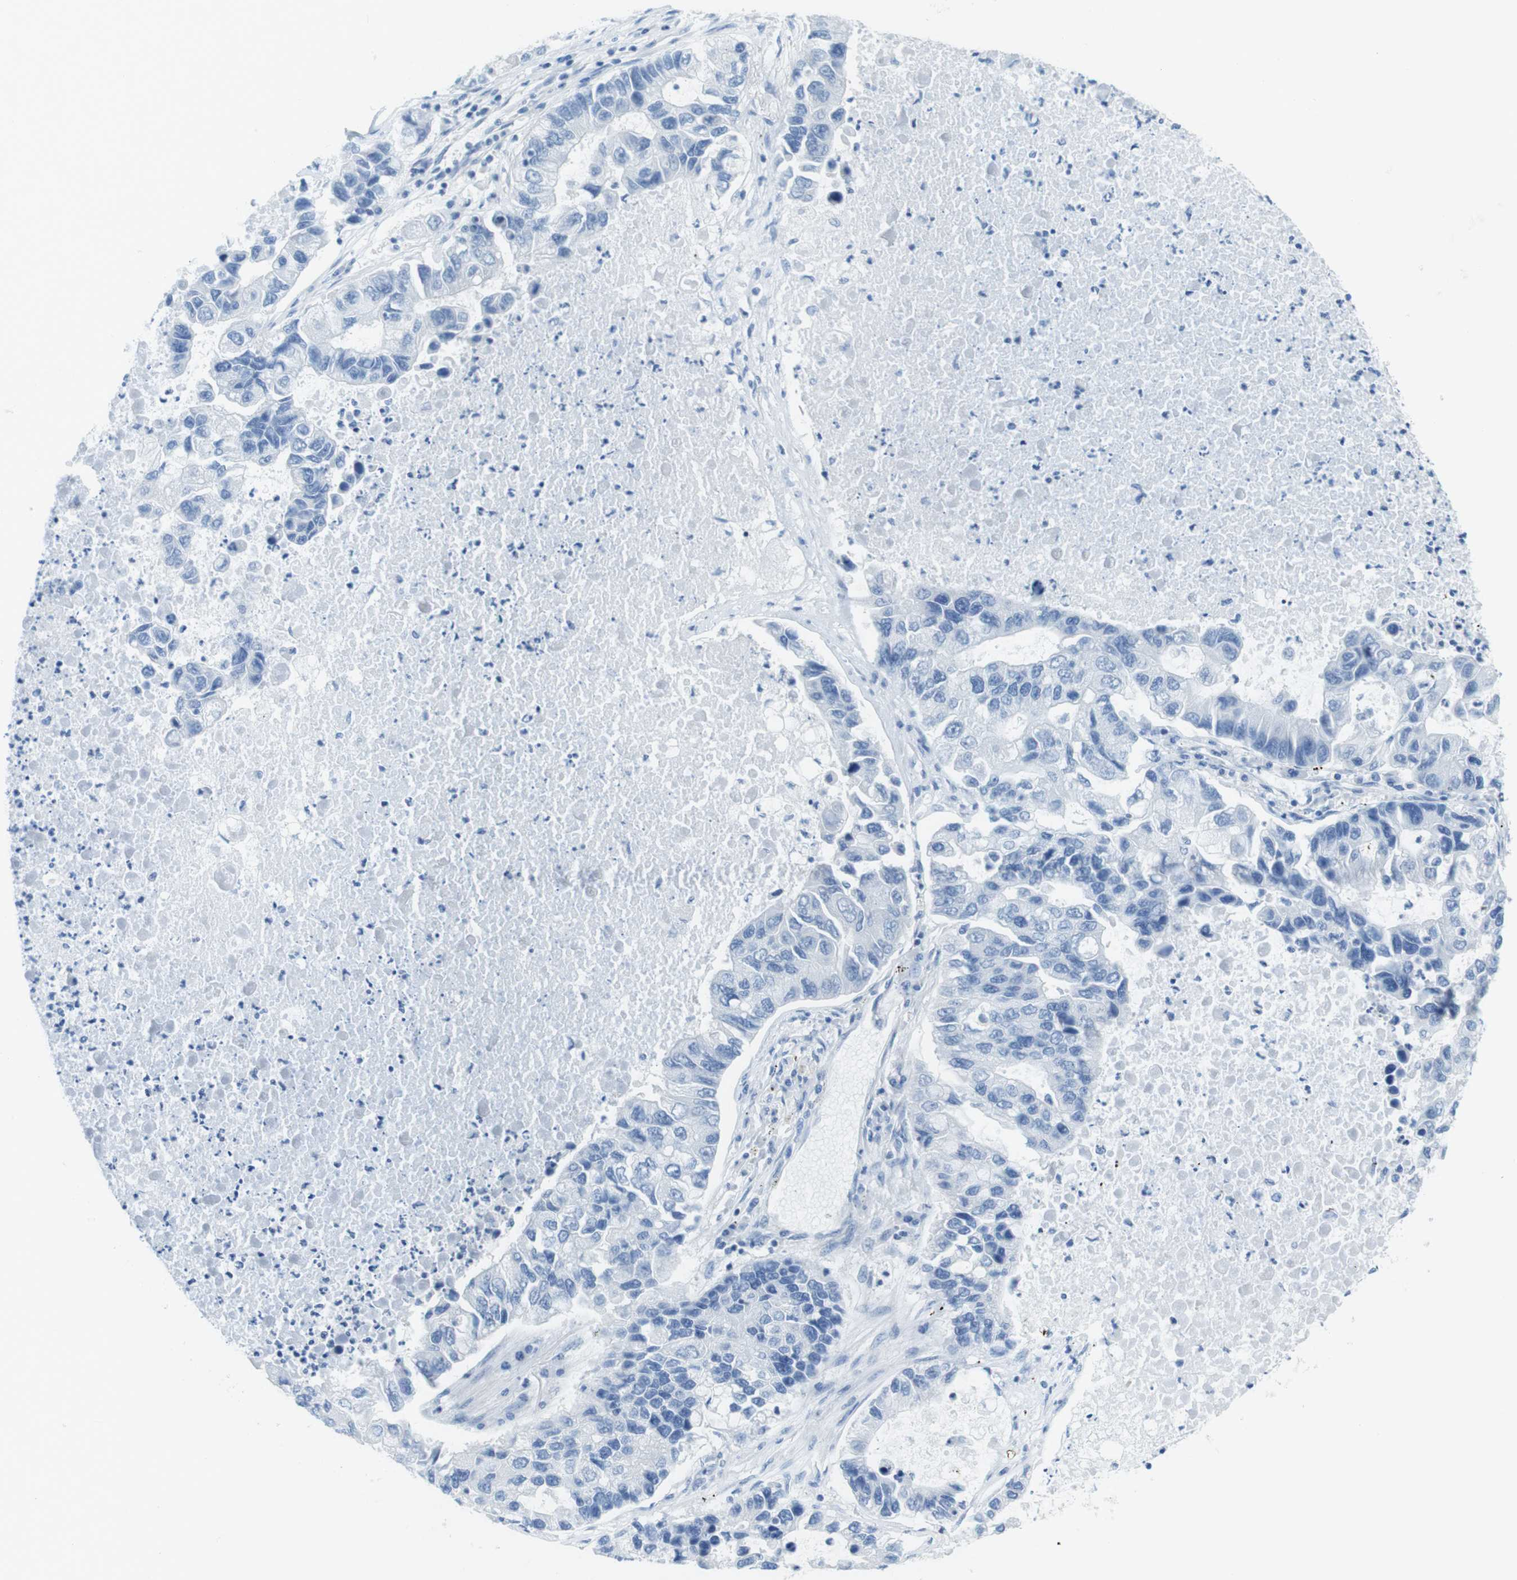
{"staining": {"intensity": "negative", "quantity": "none", "location": "none"}, "tissue": "lung cancer", "cell_type": "Tumor cells", "image_type": "cancer", "snomed": [{"axis": "morphology", "description": "Adenocarcinoma, NOS"}, {"axis": "topography", "description": "Lung"}], "caption": "Immunohistochemistry photomicrograph of human adenocarcinoma (lung) stained for a protein (brown), which demonstrates no staining in tumor cells.", "gene": "ASIC5", "patient": {"sex": "female", "age": 51}}